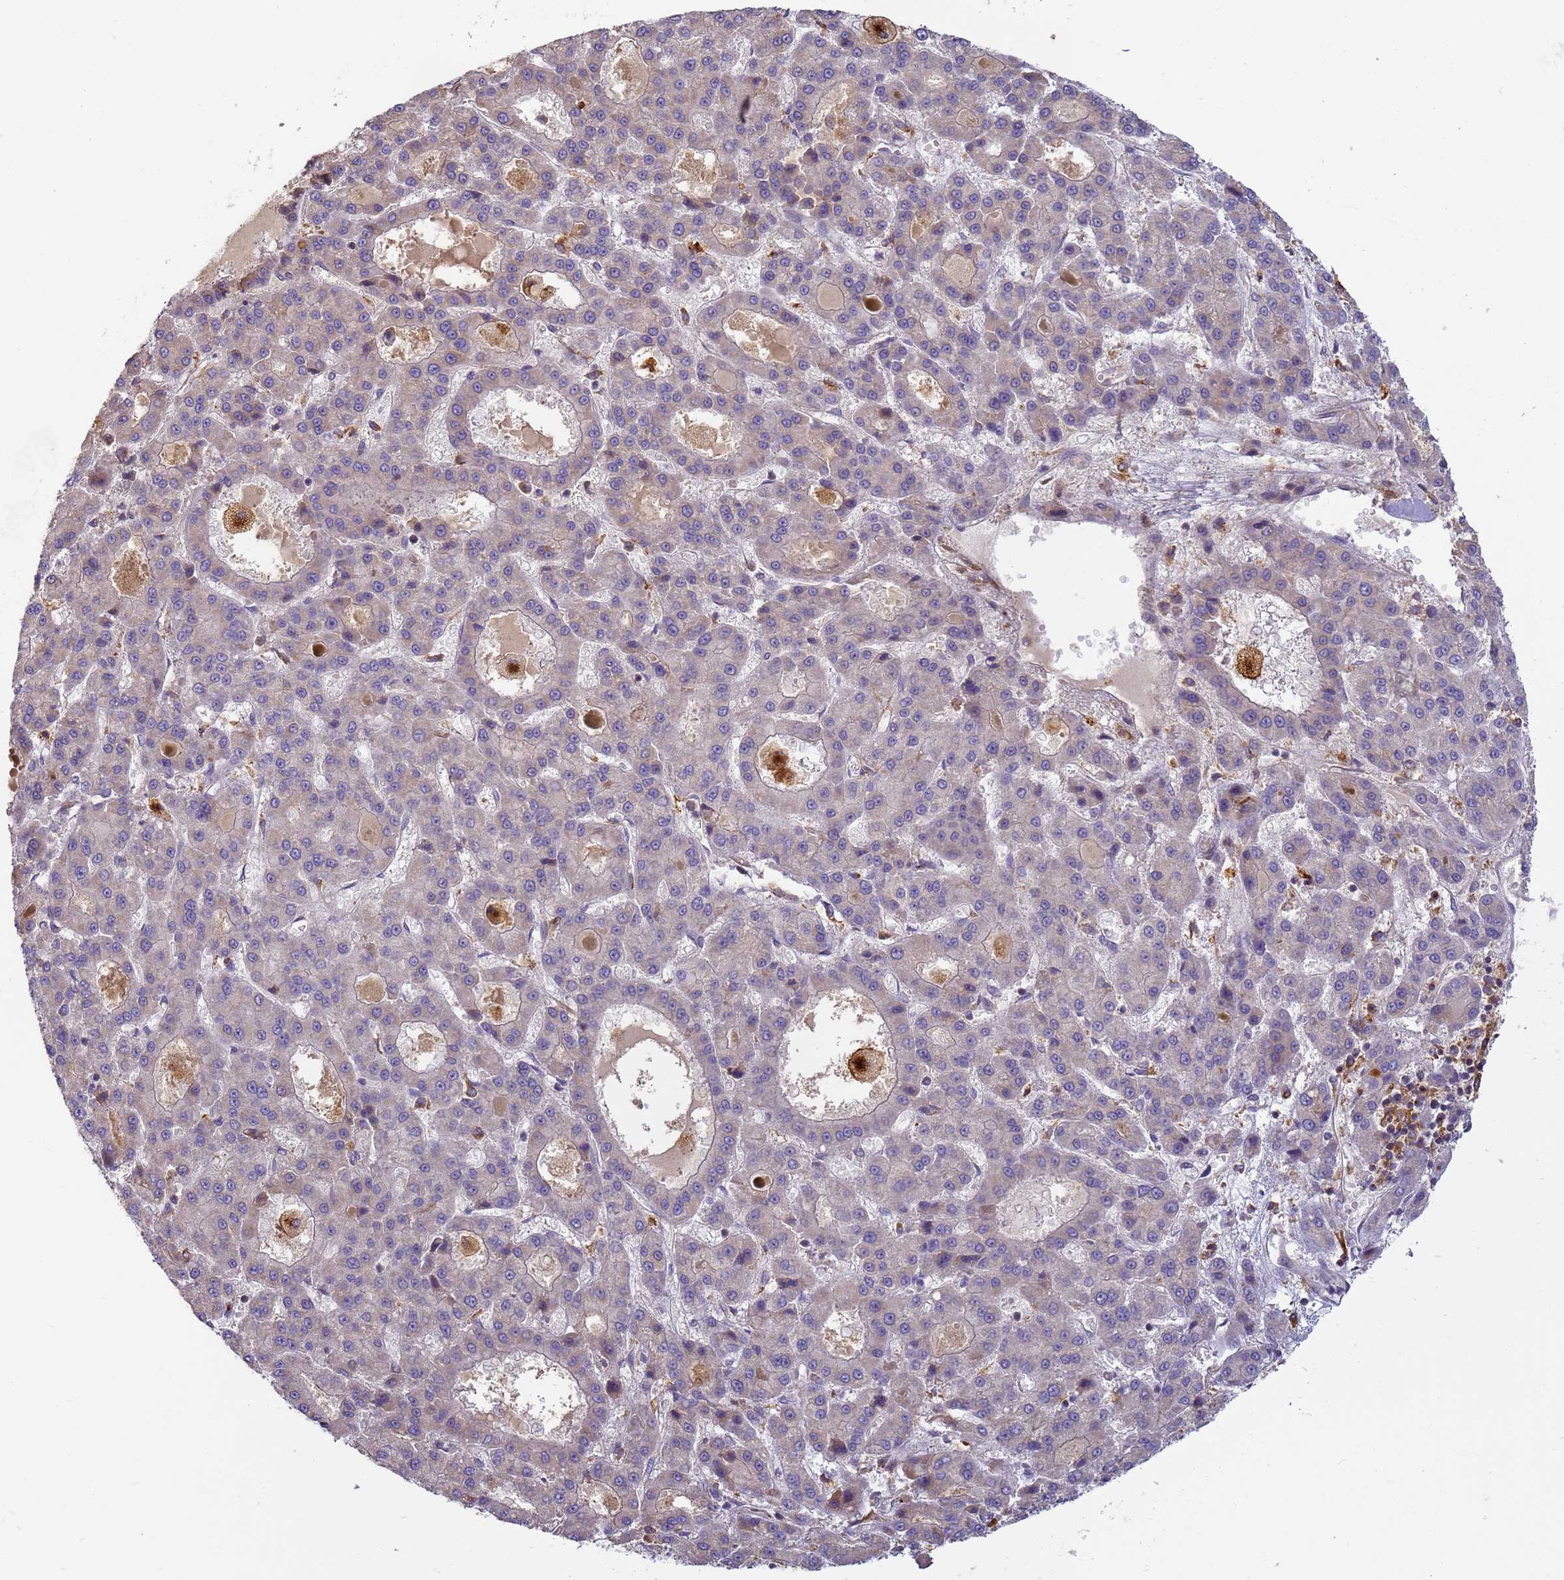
{"staining": {"intensity": "negative", "quantity": "none", "location": "none"}, "tissue": "liver cancer", "cell_type": "Tumor cells", "image_type": "cancer", "snomed": [{"axis": "morphology", "description": "Carcinoma, Hepatocellular, NOS"}, {"axis": "topography", "description": "Liver"}], "caption": "Tumor cells show no significant staining in liver hepatocellular carcinoma.", "gene": "M6PR", "patient": {"sex": "male", "age": 70}}